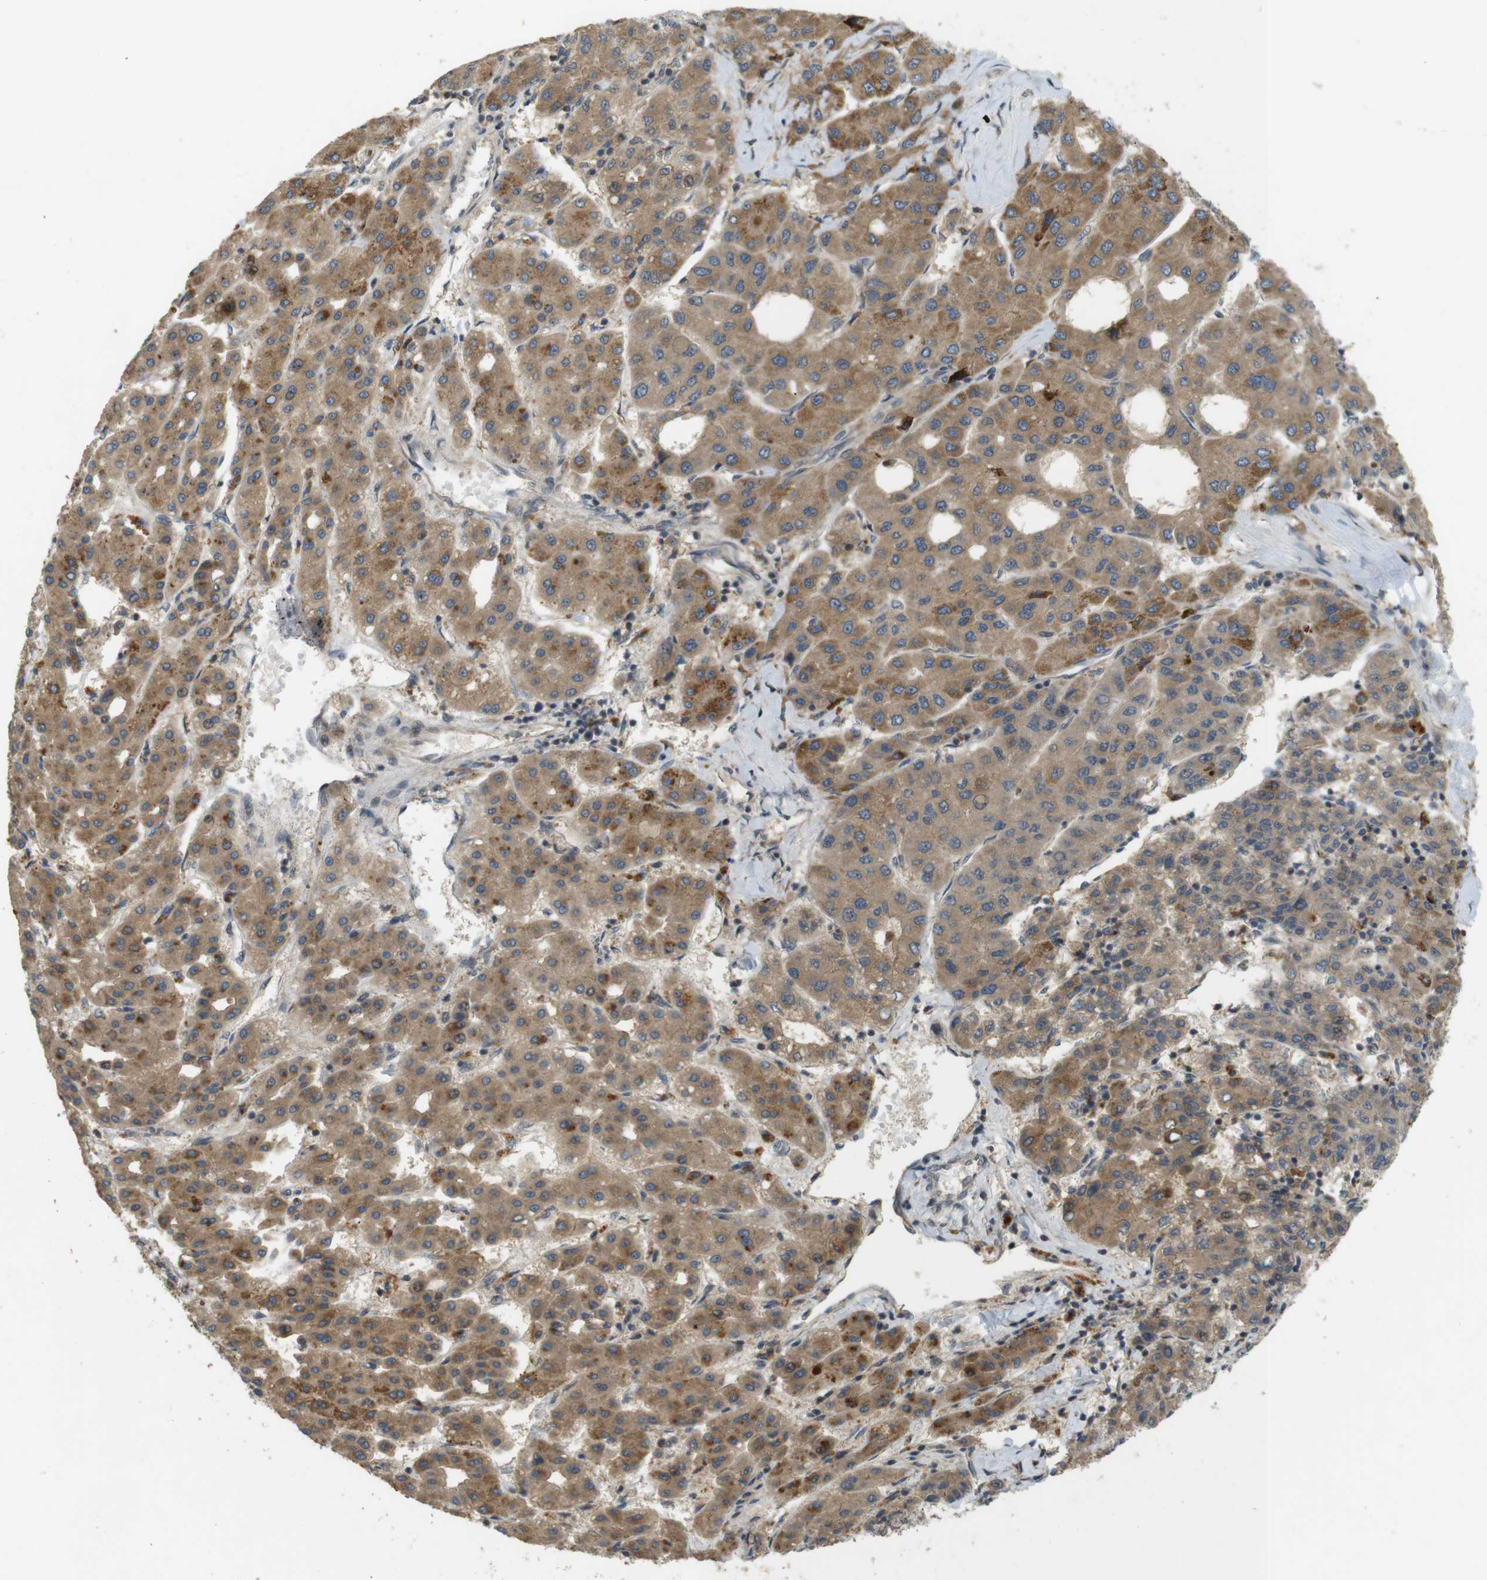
{"staining": {"intensity": "moderate", "quantity": ">75%", "location": "cytoplasmic/membranous"}, "tissue": "liver cancer", "cell_type": "Tumor cells", "image_type": "cancer", "snomed": [{"axis": "morphology", "description": "Carcinoma, Hepatocellular, NOS"}, {"axis": "topography", "description": "Liver"}], "caption": "Liver cancer (hepatocellular carcinoma) tissue displays moderate cytoplasmic/membranous positivity in about >75% of tumor cells, visualized by immunohistochemistry.", "gene": "TMX3", "patient": {"sex": "male", "age": 65}}